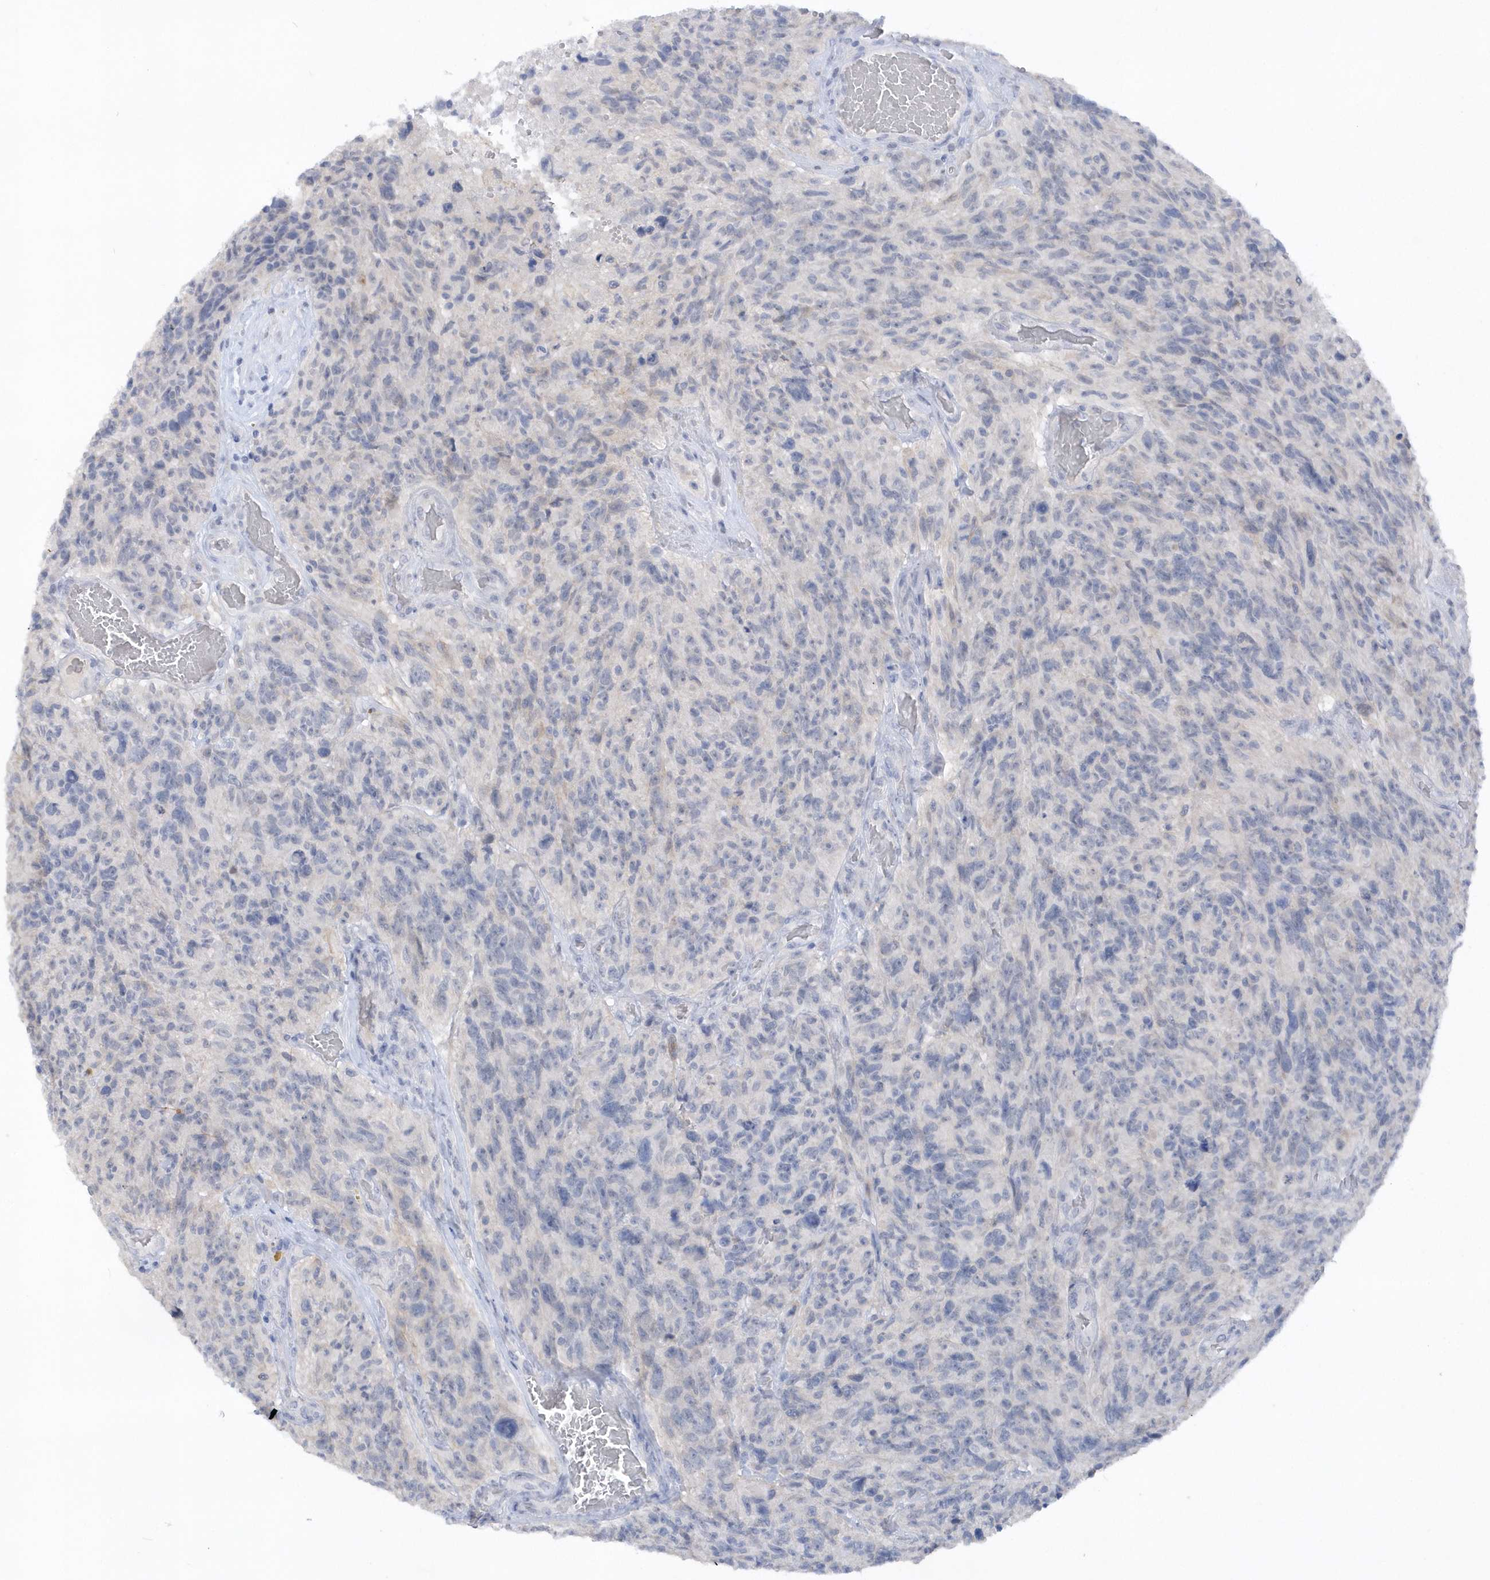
{"staining": {"intensity": "negative", "quantity": "none", "location": "none"}, "tissue": "glioma", "cell_type": "Tumor cells", "image_type": "cancer", "snomed": [{"axis": "morphology", "description": "Glioma, malignant, High grade"}, {"axis": "topography", "description": "Brain"}], "caption": "The image shows no significant staining in tumor cells of glioma.", "gene": "RPE", "patient": {"sex": "male", "age": 69}}